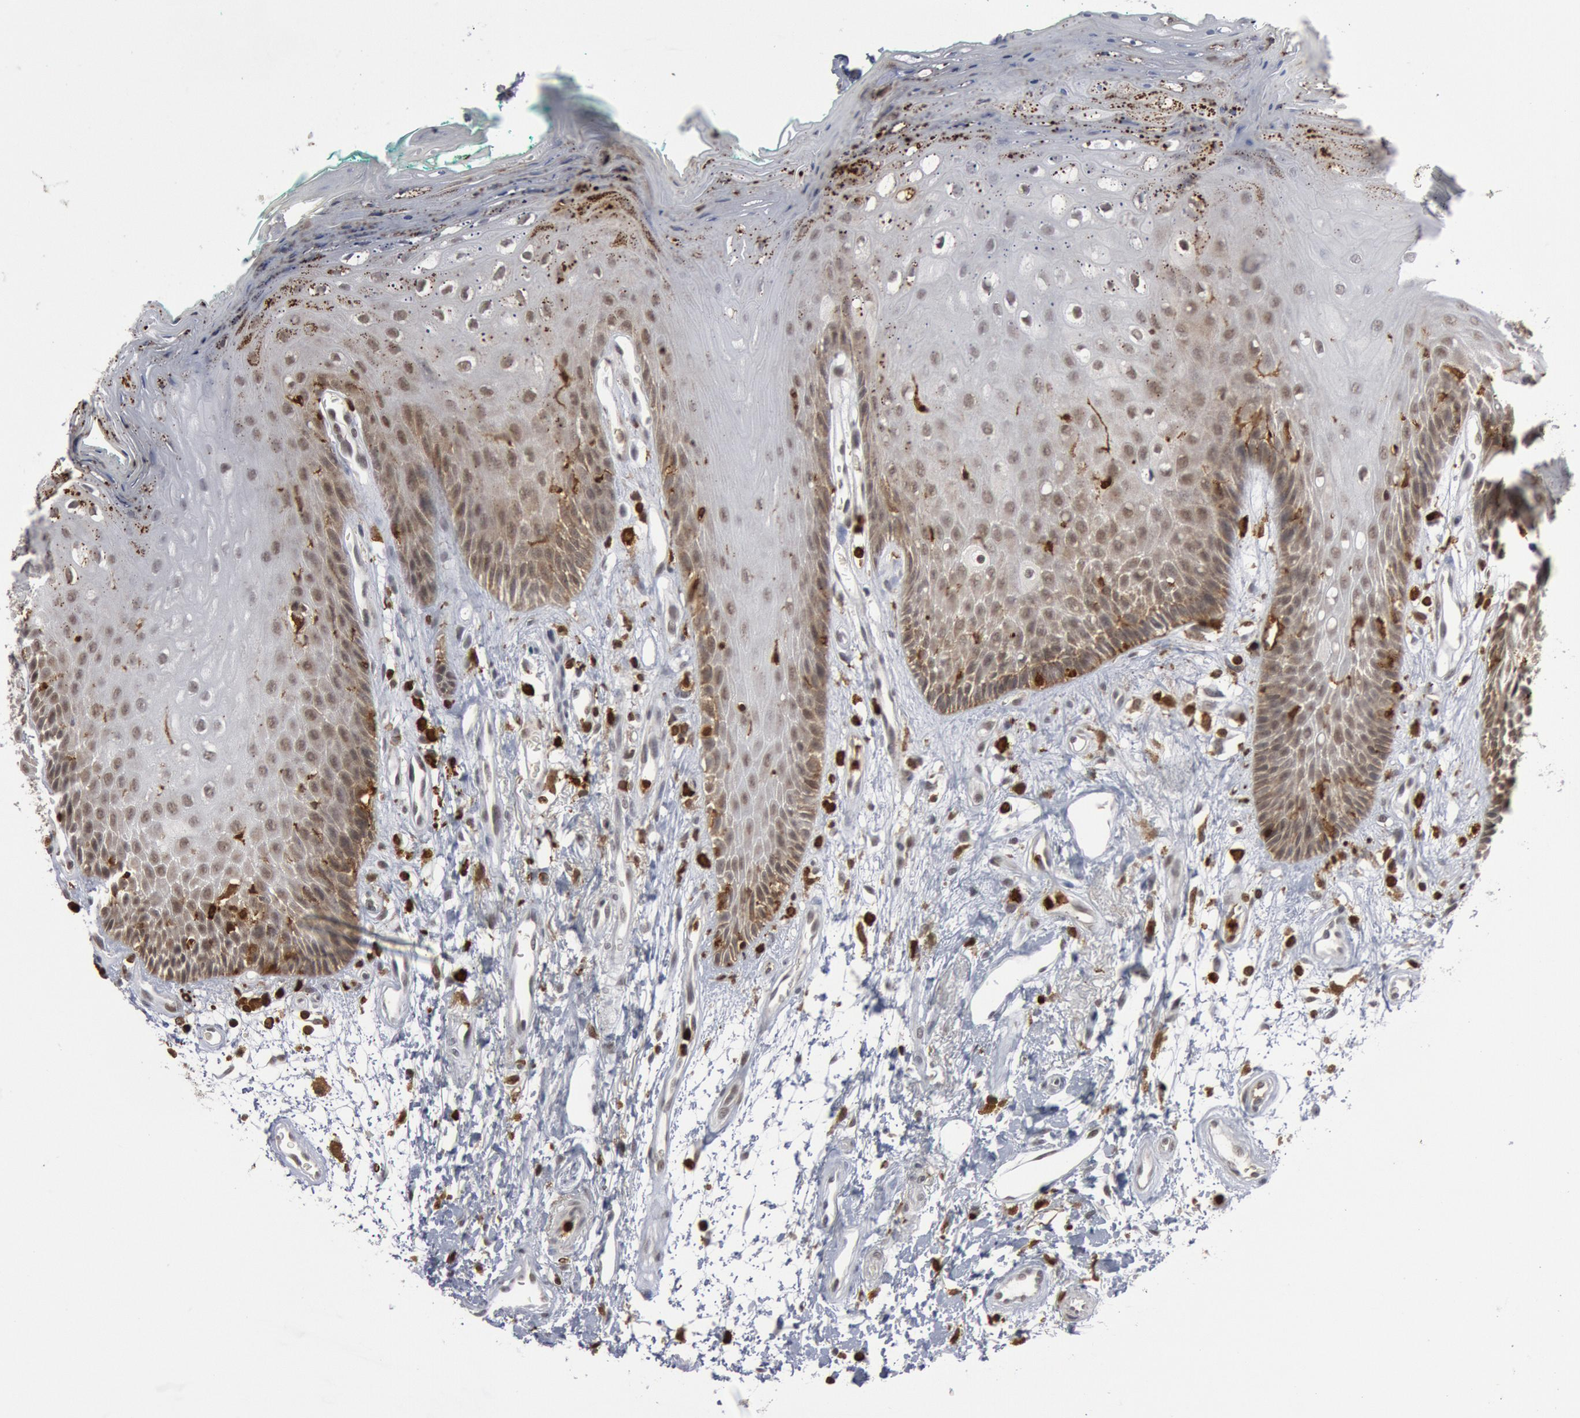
{"staining": {"intensity": "weak", "quantity": "25%-75%", "location": "cytoplasmic/membranous"}, "tissue": "oral mucosa", "cell_type": "Squamous epithelial cells", "image_type": "normal", "snomed": [{"axis": "morphology", "description": "Normal tissue, NOS"}, {"axis": "morphology", "description": "Squamous cell carcinoma, NOS"}, {"axis": "topography", "description": "Skeletal muscle"}, {"axis": "topography", "description": "Oral tissue"}, {"axis": "topography", "description": "Head-Neck"}], "caption": "Brown immunohistochemical staining in benign oral mucosa reveals weak cytoplasmic/membranous positivity in about 25%-75% of squamous epithelial cells.", "gene": "PTPN6", "patient": {"sex": "female", "age": 84}}